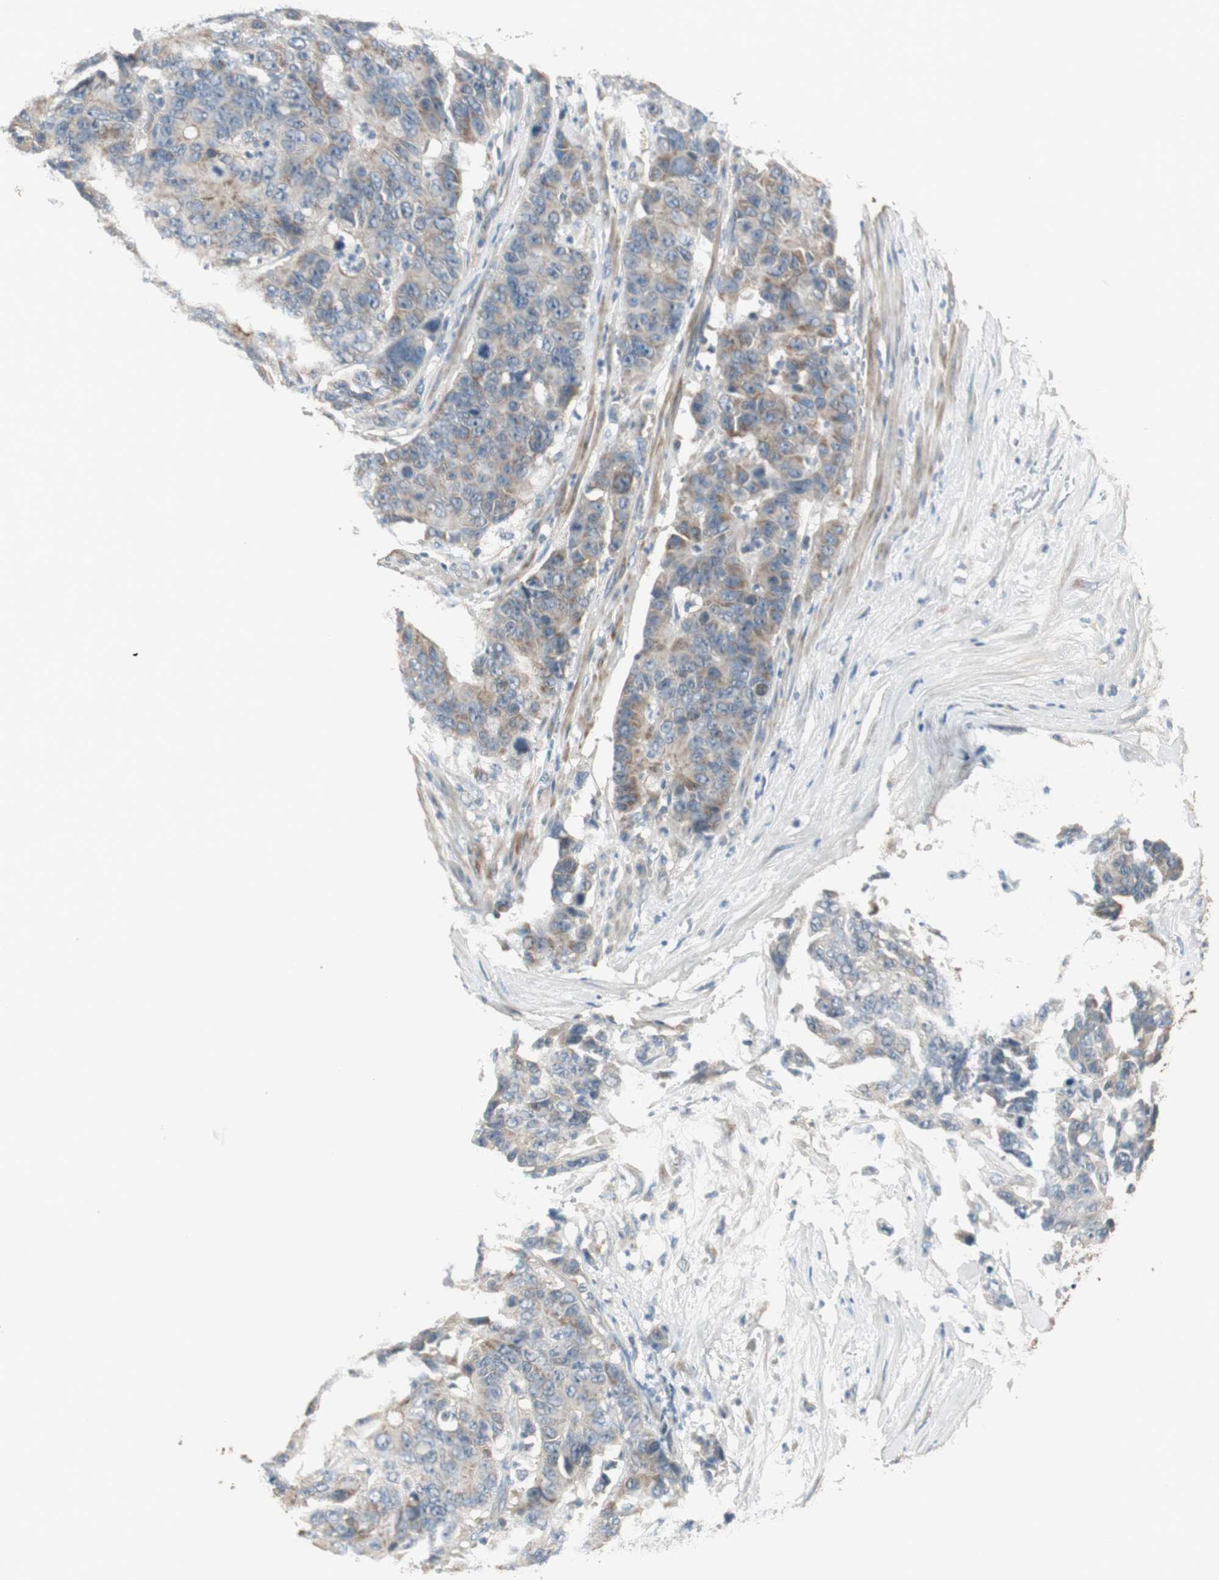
{"staining": {"intensity": "weak", "quantity": ">75%", "location": "cytoplasmic/membranous"}, "tissue": "colorectal cancer", "cell_type": "Tumor cells", "image_type": "cancer", "snomed": [{"axis": "morphology", "description": "Adenocarcinoma, NOS"}, {"axis": "topography", "description": "Colon"}], "caption": "Tumor cells show low levels of weak cytoplasmic/membranous positivity in about >75% of cells in colorectal cancer (adenocarcinoma). (DAB IHC, brown staining for protein, blue staining for nuclei).", "gene": "MSTO1", "patient": {"sex": "female", "age": 86}}